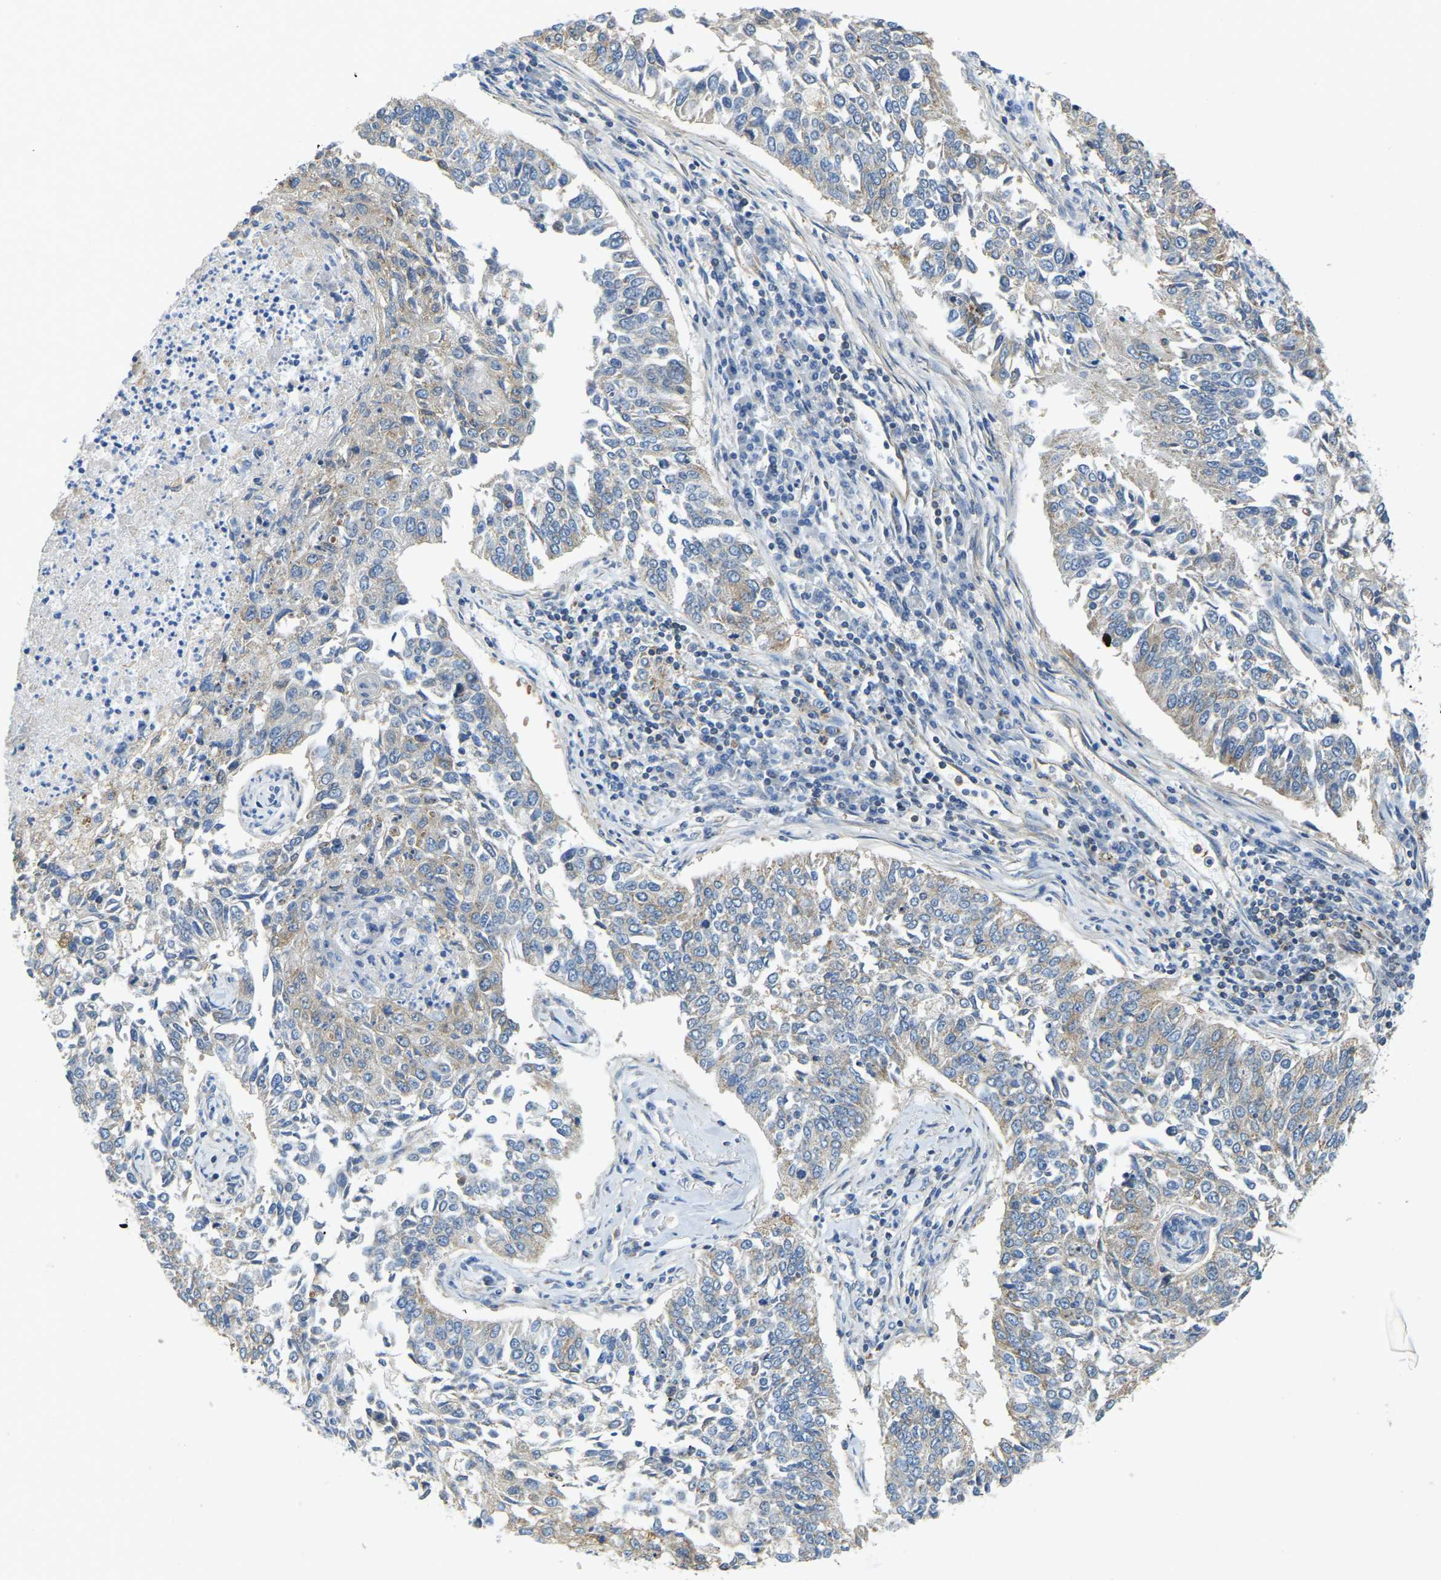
{"staining": {"intensity": "weak", "quantity": "<25%", "location": "cytoplasmic/membranous"}, "tissue": "lung cancer", "cell_type": "Tumor cells", "image_type": "cancer", "snomed": [{"axis": "morphology", "description": "Normal tissue, NOS"}, {"axis": "morphology", "description": "Squamous cell carcinoma, NOS"}, {"axis": "topography", "description": "Cartilage tissue"}, {"axis": "topography", "description": "Bronchus"}, {"axis": "topography", "description": "Lung"}], "caption": "This is a histopathology image of IHC staining of squamous cell carcinoma (lung), which shows no expression in tumor cells.", "gene": "AHNAK", "patient": {"sex": "female", "age": 49}}